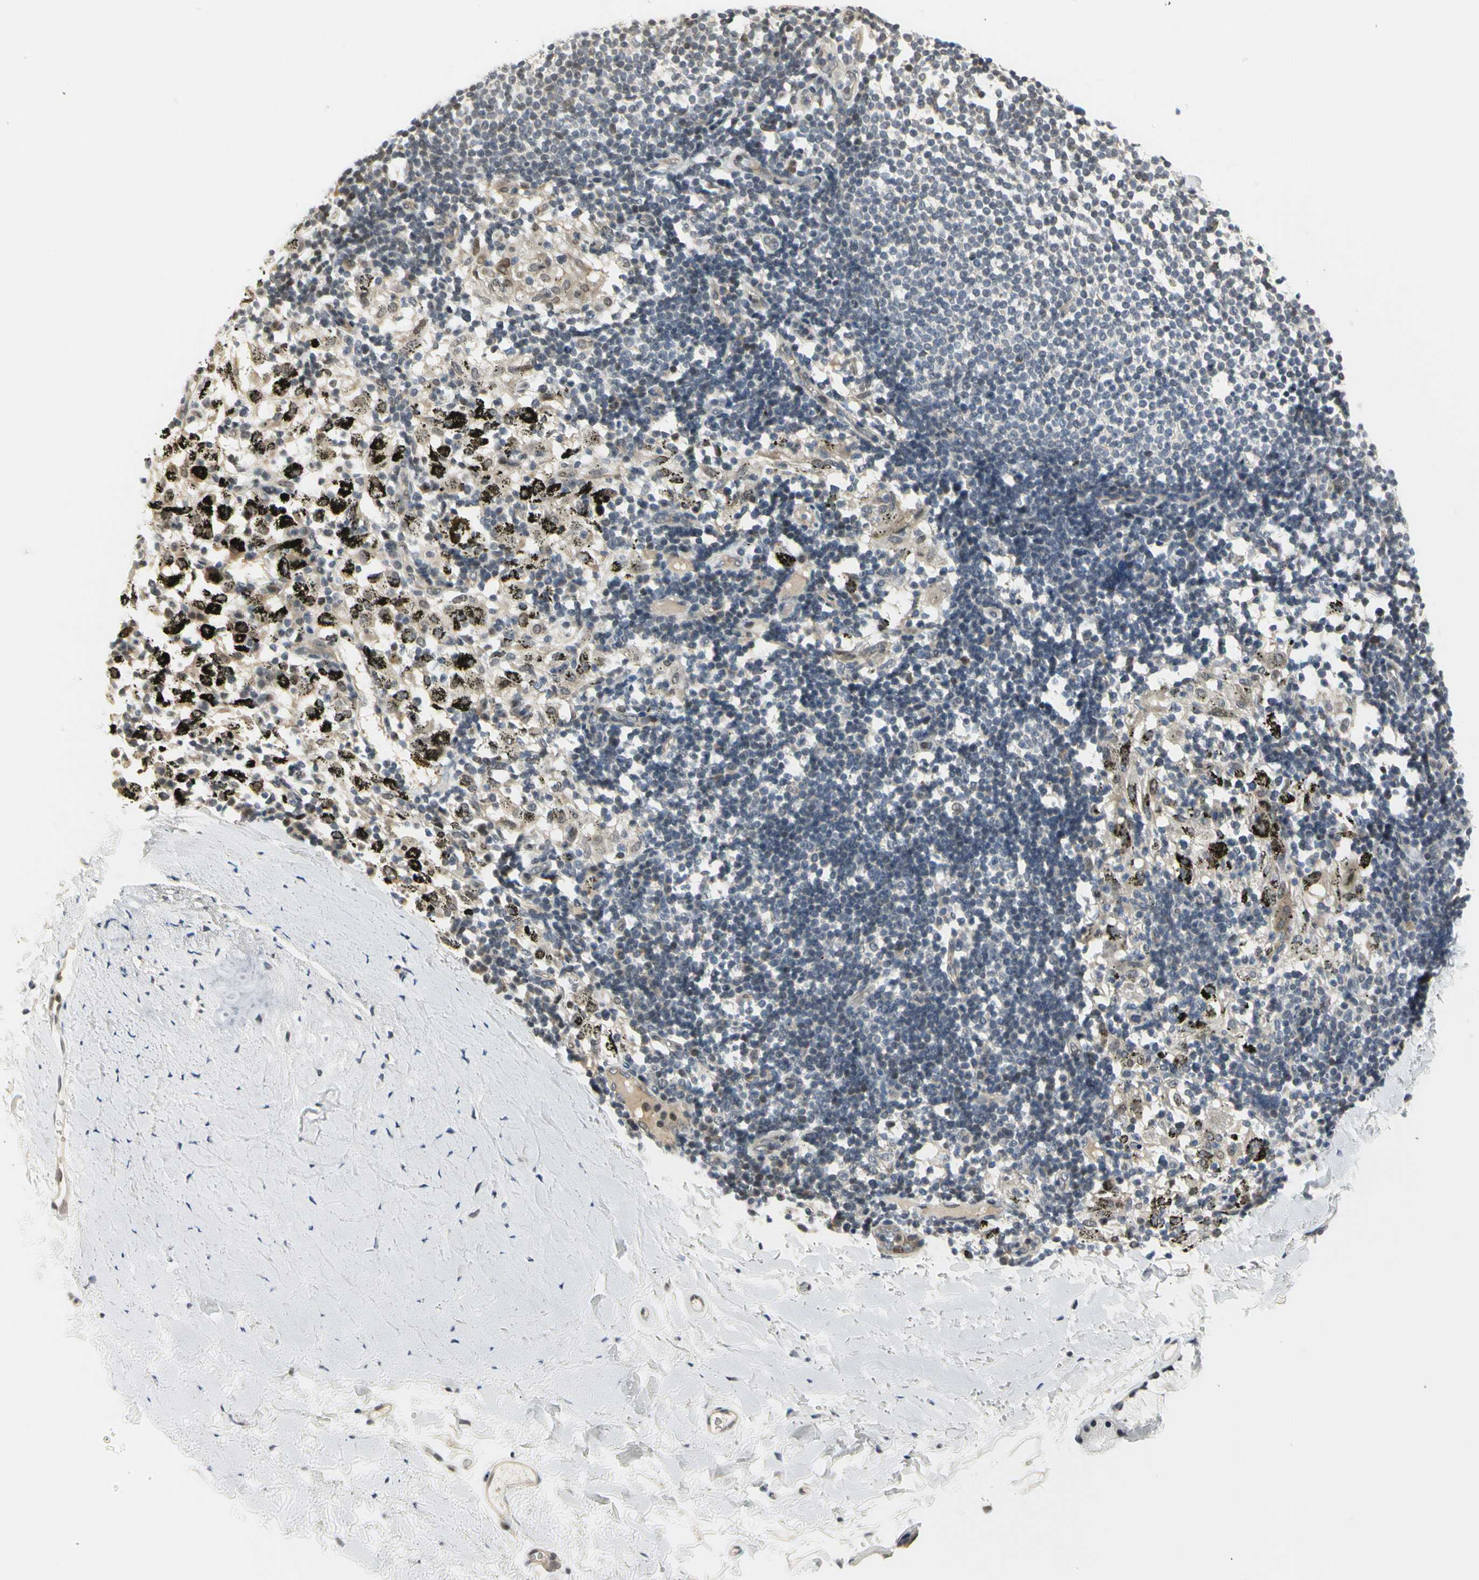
{"staining": {"intensity": "moderate", "quantity": ">75%", "location": "nuclear"}, "tissue": "adipose tissue", "cell_type": "Adipocytes", "image_type": "normal", "snomed": [{"axis": "morphology", "description": "Normal tissue, NOS"}, {"axis": "topography", "description": "Cartilage tissue"}, {"axis": "topography", "description": "Bronchus"}], "caption": "This photomicrograph displays benign adipose tissue stained with IHC to label a protein in brown. The nuclear of adipocytes show moderate positivity for the protein. Nuclei are counter-stained blue.", "gene": "IMPG2", "patient": {"sex": "female", "age": 73}}